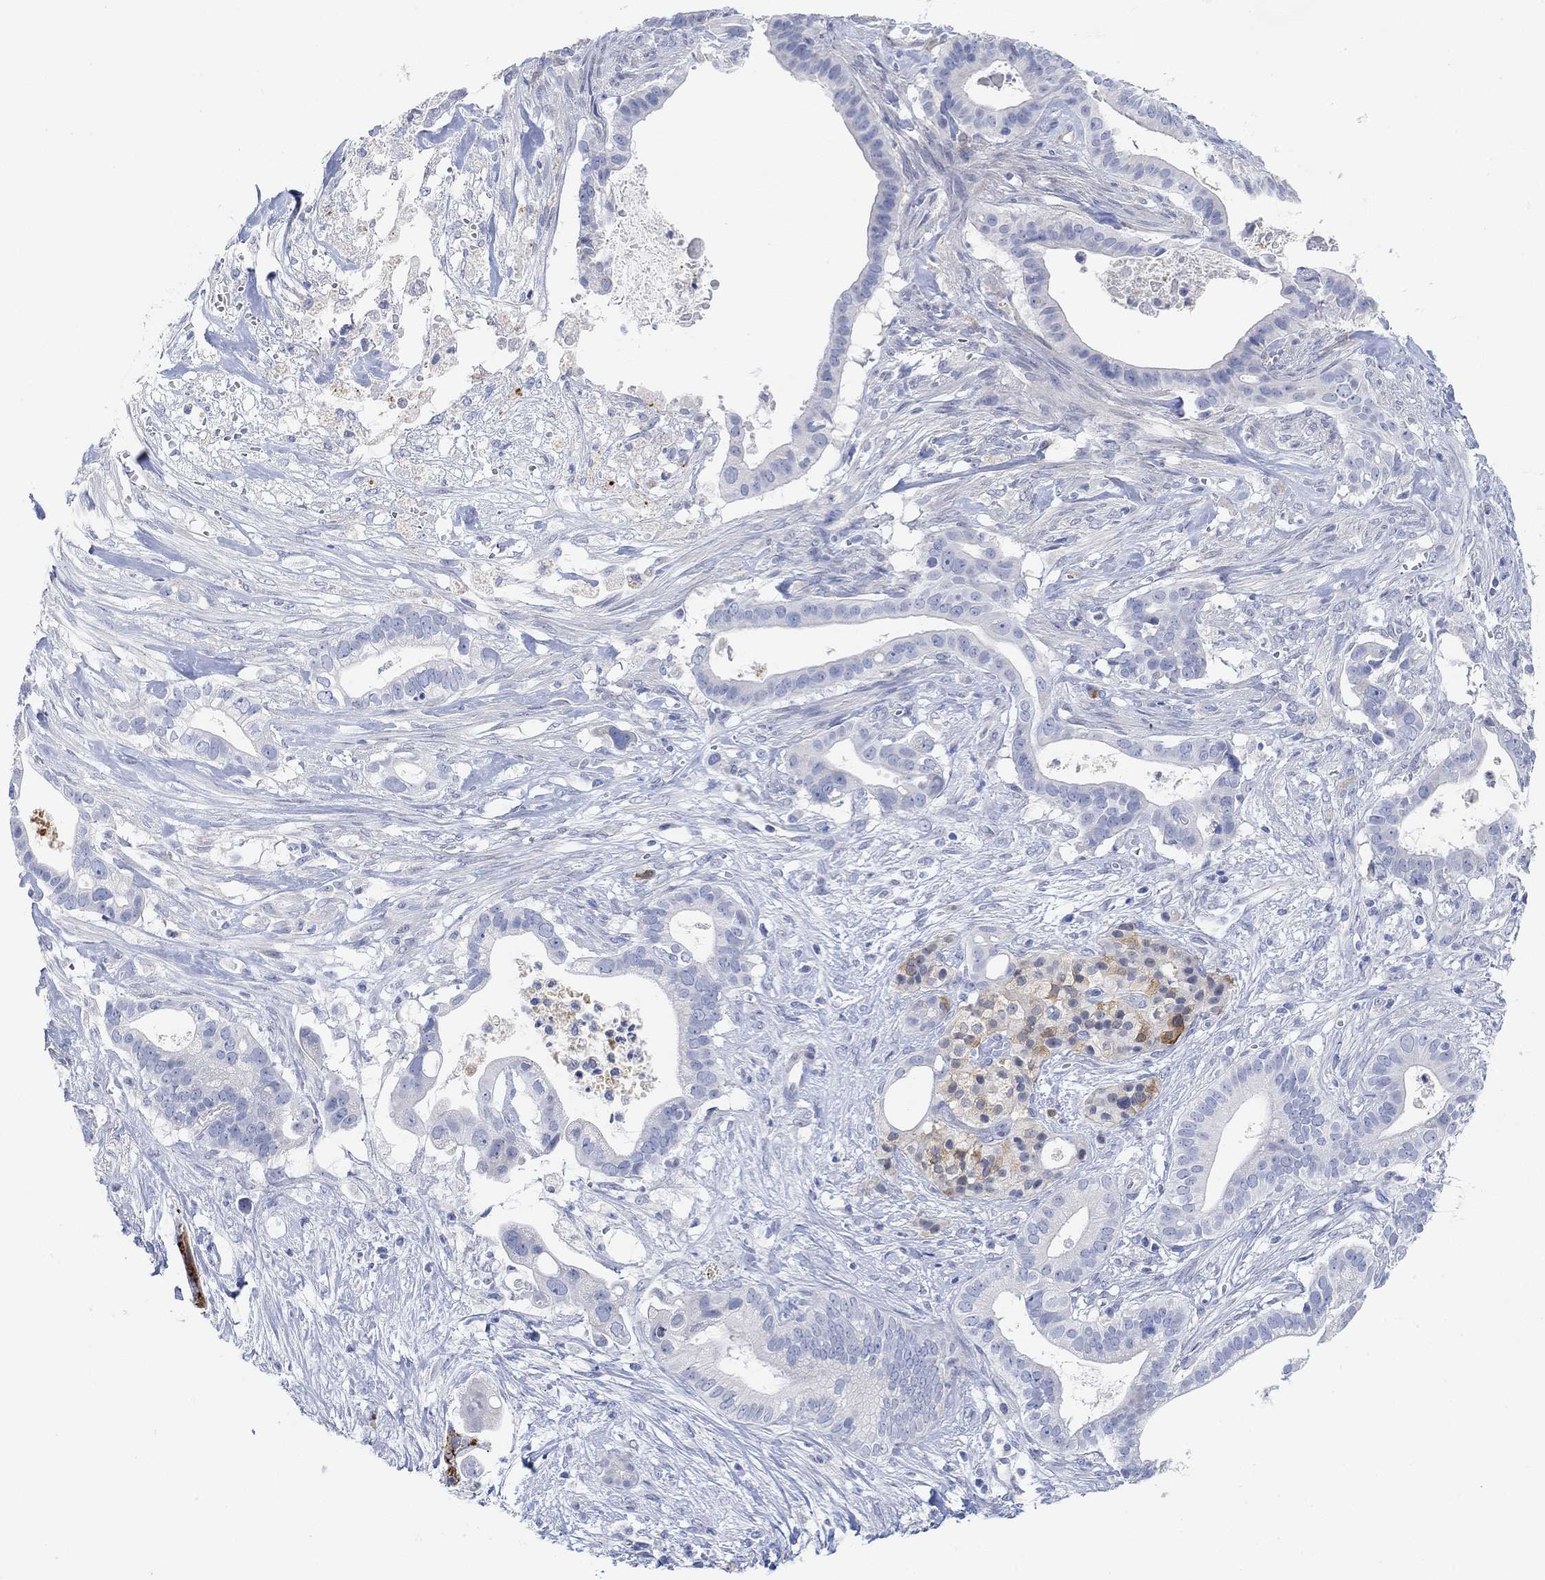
{"staining": {"intensity": "weak", "quantity": "<25%", "location": "cytoplasmic/membranous"}, "tissue": "pancreatic cancer", "cell_type": "Tumor cells", "image_type": "cancer", "snomed": [{"axis": "morphology", "description": "Adenocarcinoma, NOS"}, {"axis": "topography", "description": "Pancreas"}], "caption": "Pancreatic cancer (adenocarcinoma) was stained to show a protein in brown. There is no significant staining in tumor cells.", "gene": "VAT1L", "patient": {"sex": "male", "age": 61}}